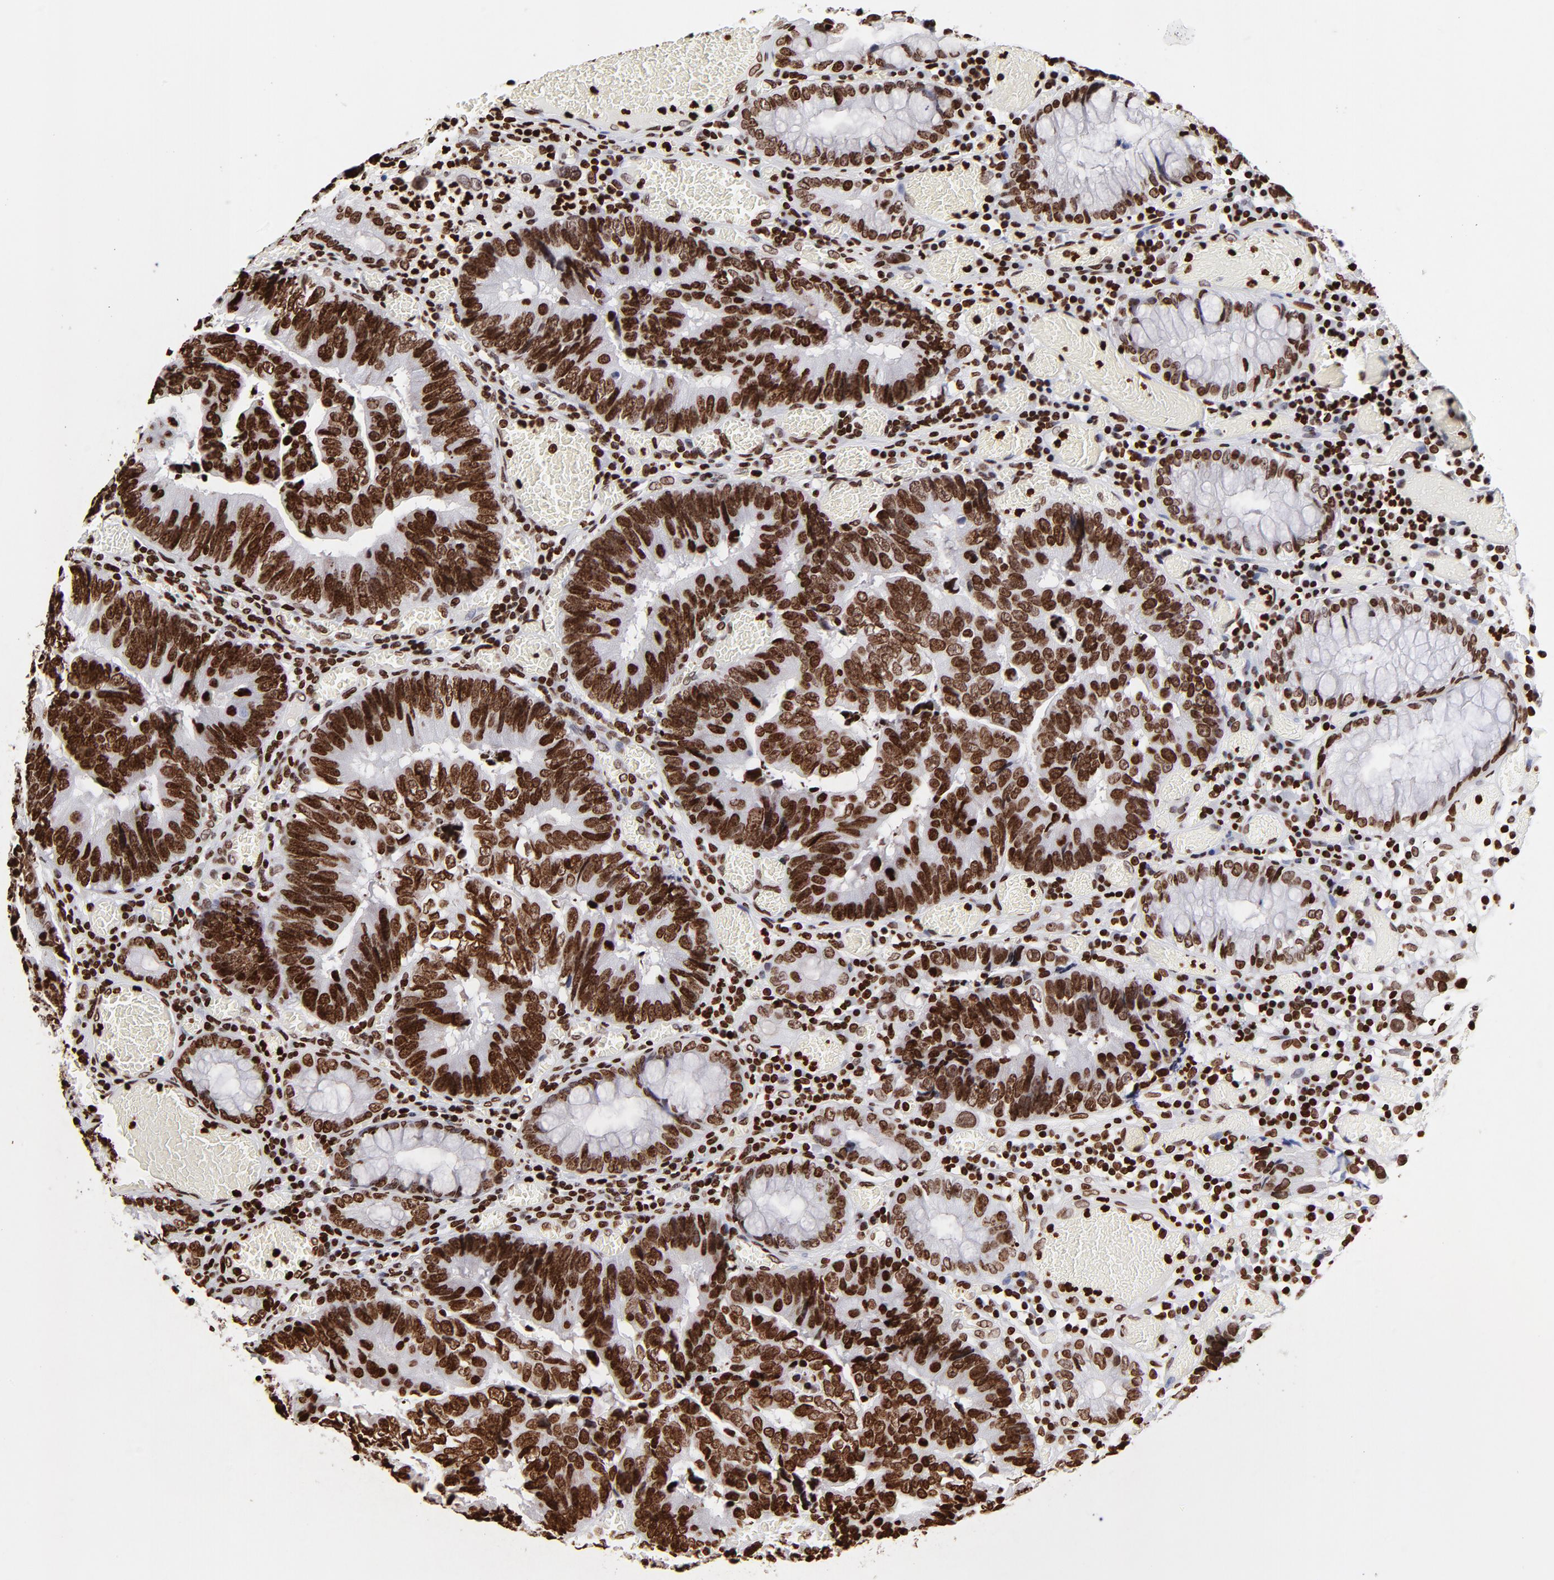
{"staining": {"intensity": "strong", "quantity": ">75%", "location": "nuclear"}, "tissue": "colorectal cancer", "cell_type": "Tumor cells", "image_type": "cancer", "snomed": [{"axis": "morphology", "description": "Adenocarcinoma, NOS"}, {"axis": "topography", "description": "Rectum"}], "caption": "About >75% of tumor cells in colorectal cancer display strong nuclear protein expression as visualized by brown immunohistochemical staining.", "gene": "FBH1", "patient": {"sex": "female", "age": 98}}